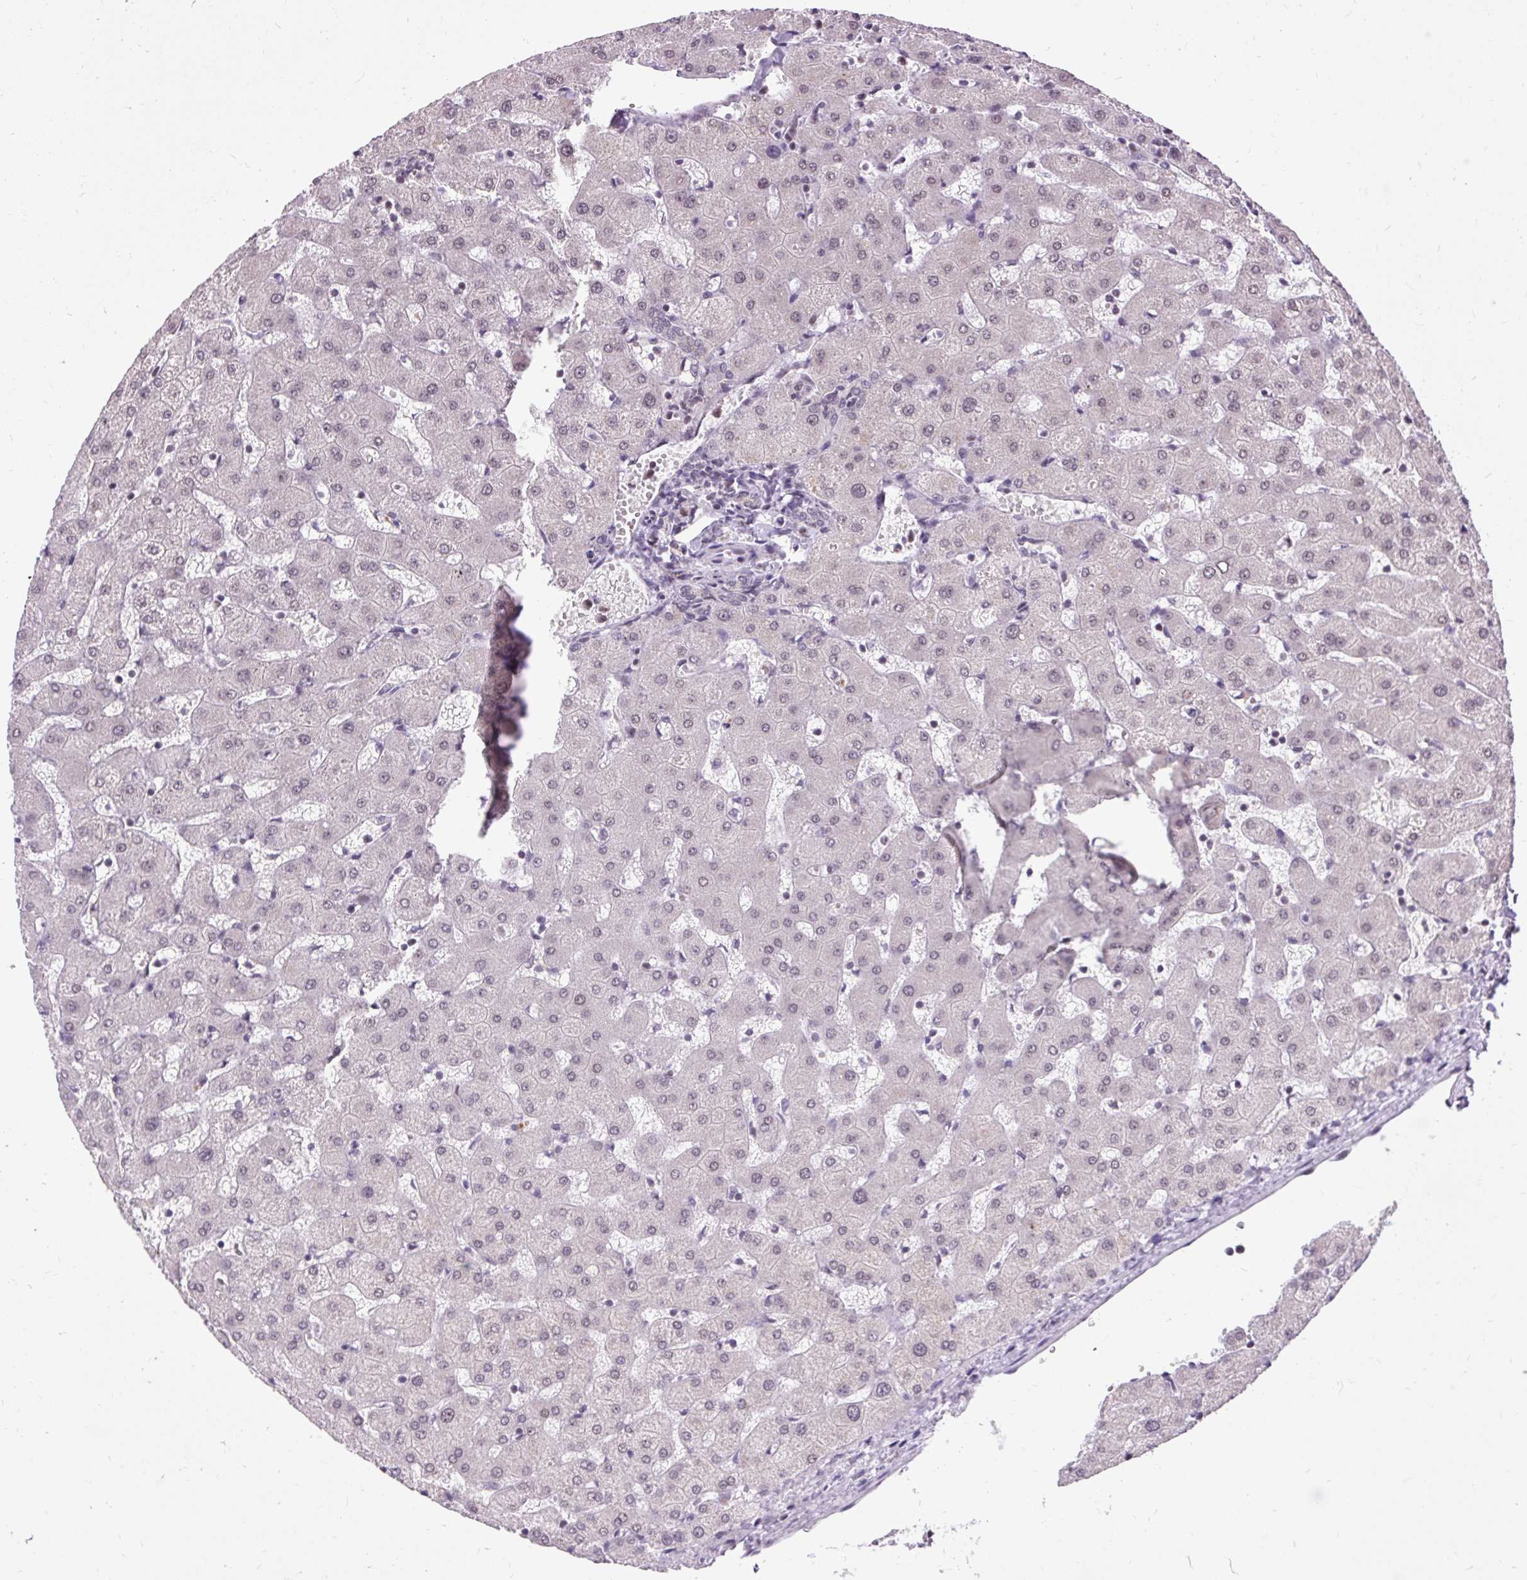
{"staining": {"intensity": "moderate", "quantity": "25%-75%", "location": "cytoplasmic/membranous,nuclear"}, "tissue": "liver", "cell_type": "Cholangiocytes", "image_type": "normal", "snomed": [{"axis": "morphology", "description": "Normal tissue, NOS"}, {"axis": "topography", "description": "Liver"}], "caption": "A brown stain labels moderate cytoplasmic/membranous,nuclear staining of a protein in cholangiocytes of normal liver.", "gene": "ZNF672", "patient": {"sex": "female", "age": 63}}